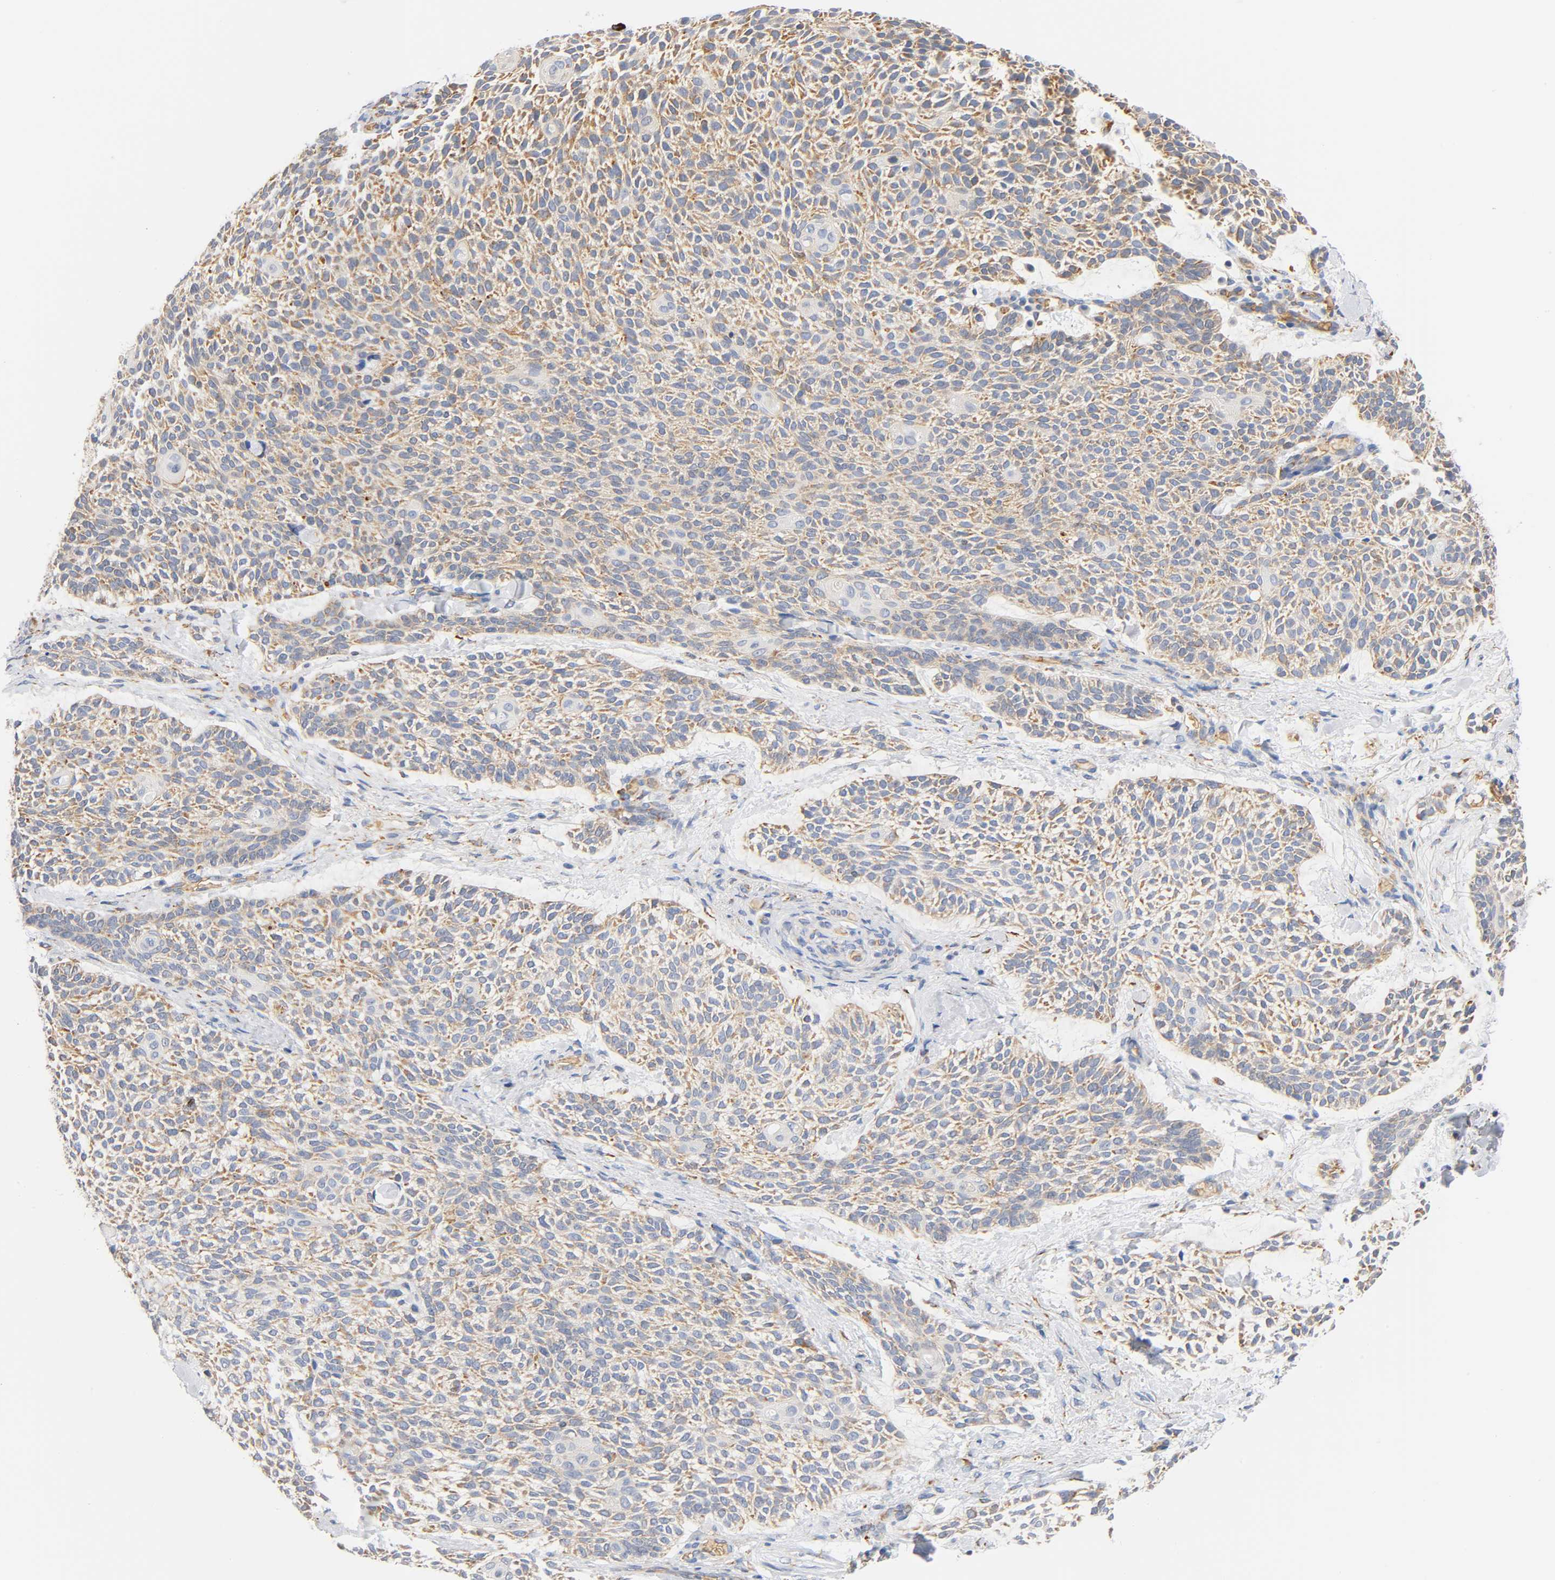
{"staining": {"intensity": "moderate", "quantity": "25%-75%", "location": "cytoplasmic/membranous"}, "tissue": "skin cancer", "cell_type": "Tumor cells", "image_type": "cancer", "snomed": [{"axis": "morphology", "description": "Normal tissue, NOS"}, {"axis": "morphology", "description": "Basal cell carcinoma"}, {"axis": "topography", "description": "Skin"}], "caption": "A high-resolution histopathology image shows immunohistochemistry staining of skin cancer (basal cell carcinoma), which displays moderate cytoplasmic/membranous positivity in about 25%-75% of tumor cells. (IHC, brightfield microscopy, high magnification).", "gene": "UCKL1", "patient": {"sex": "female", "age": 70}}